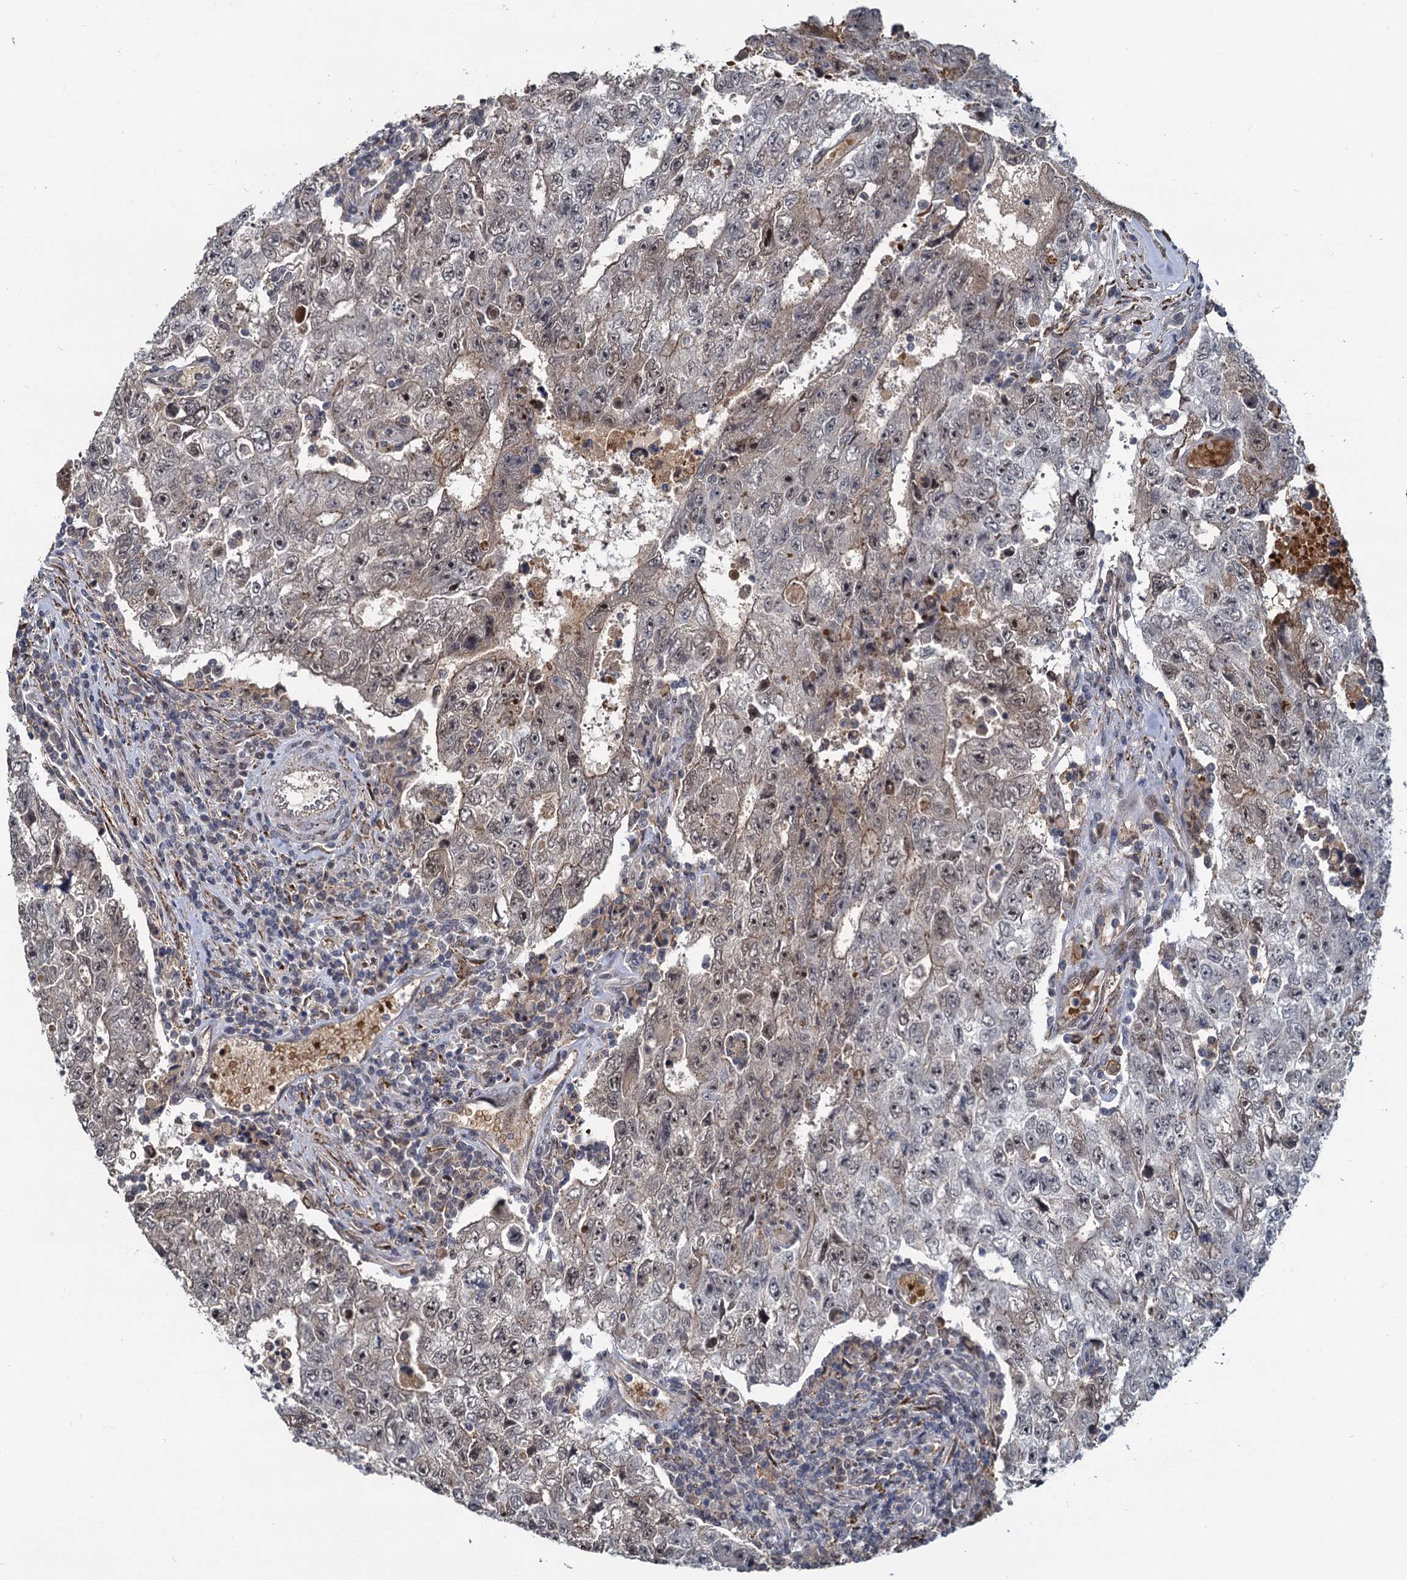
{"staining": {"intensity": "weak", "quantity": "25%-75%", "location": "cytoplasmic/membranous,nuclear"}, "tissue": "testis cancer", "cell_type": "Tumor cells", "image_type": "cancer", "snomed": [{"axis": "morphology", "description": "Carcinoma, Embryonal, NOS"}, {"axis": "topography", "description": "Testis"}], "caption": "Testis cancer (embryonal carcinoma) was stained to show a protein in brown. There is low levels of weak cytoplasmic/membranous and nuclear expression in approximately 25%-75% of tumor cells.", "gene": "FANCI", "patient": {"sex": "male", "age": 17}}